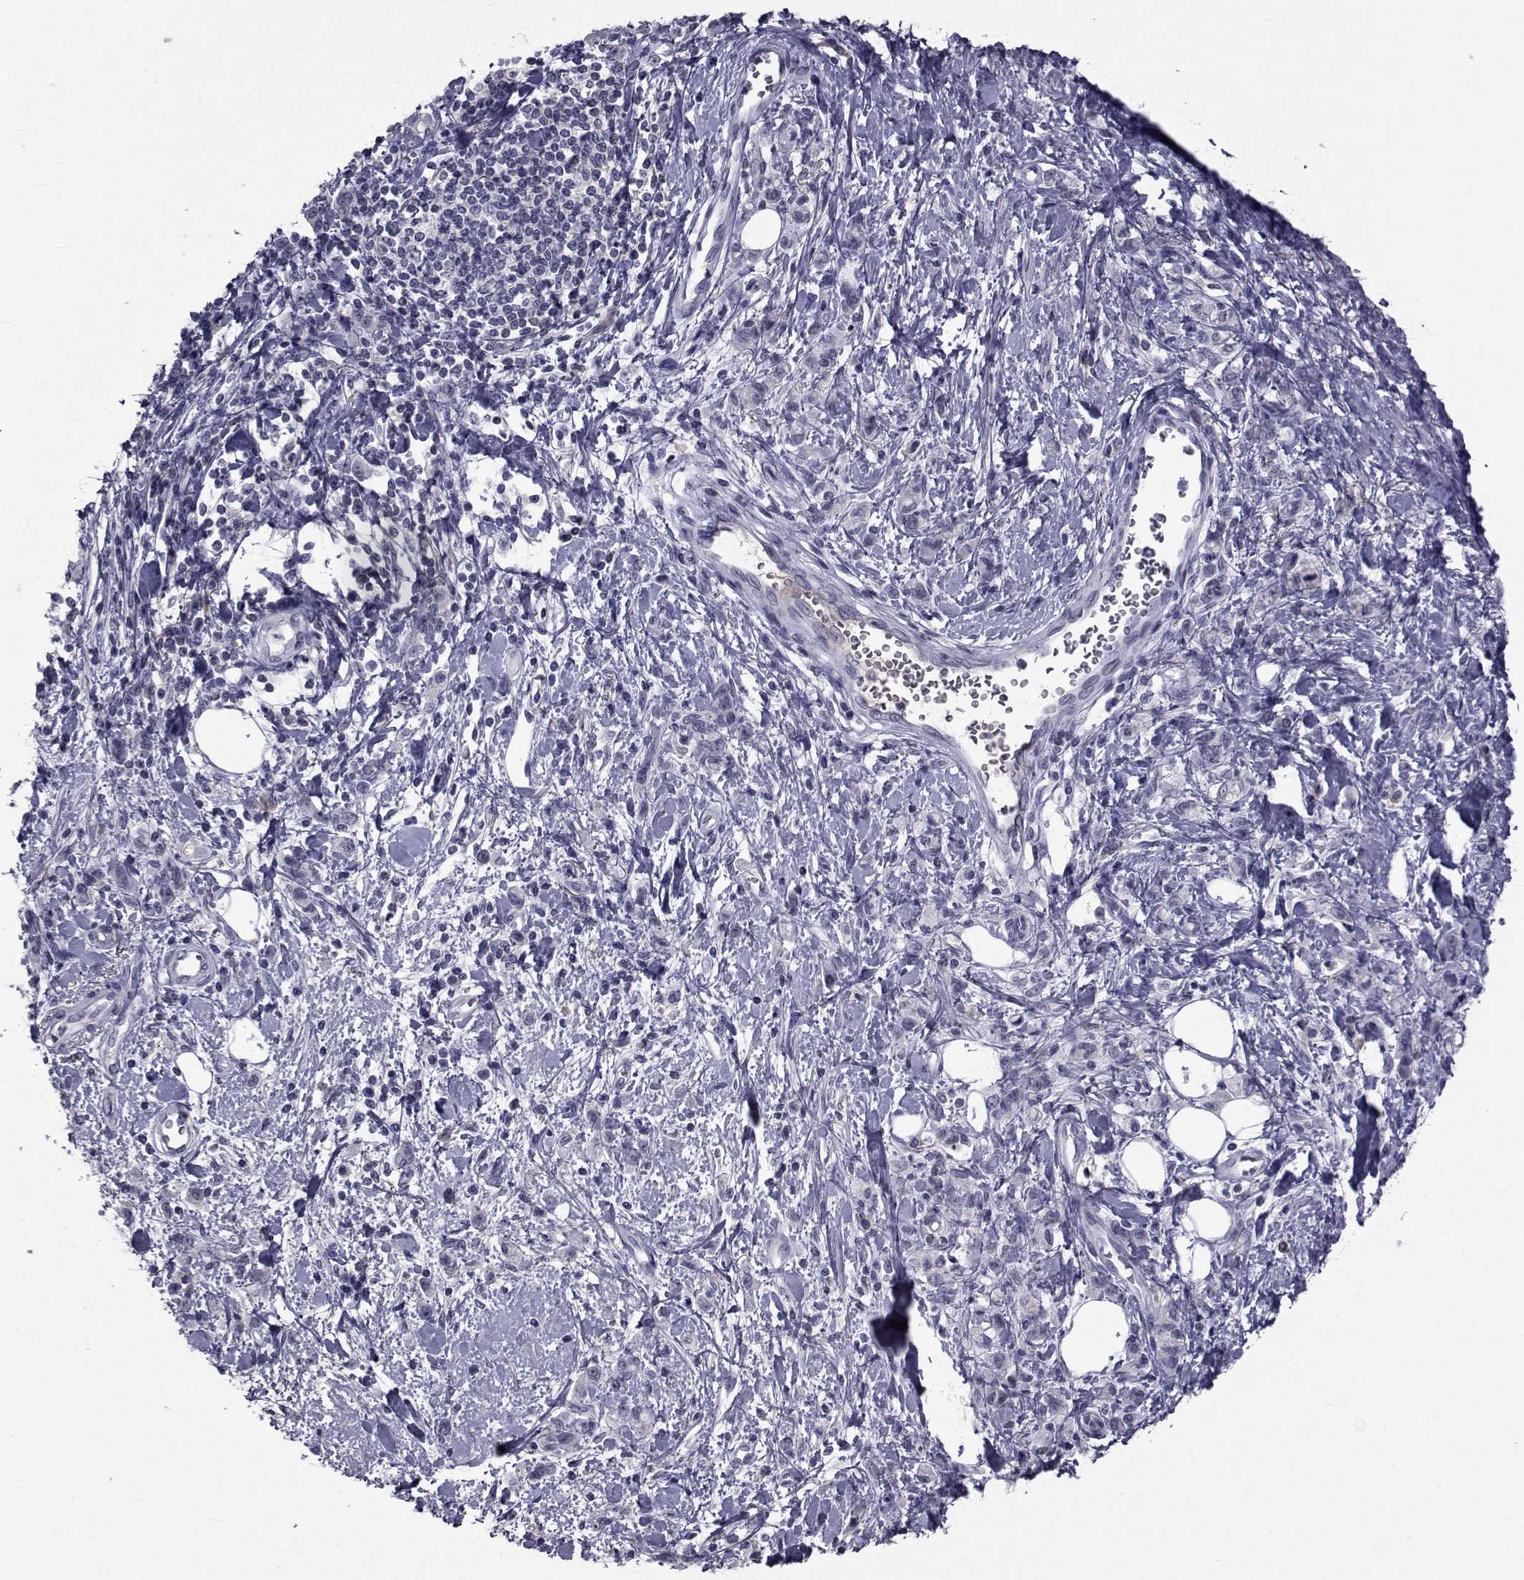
{"staining": {"intensity": "negative", "quantity": "none", "location": "none"}, "tissue": "stomach cancer", "cell_type": "Tumor cells", "image_type": "cancer", "snomed": [{"axis": "morphology", "description": "Adenocarcinoma, NOS"}, {"axis": "topography", "description": "Stomach"}], "caption": "Immunohistochemistry photomicrograph of human stomach adenocarcinoma stained for a protein (brown), which demonstrates no positivity in tumor cells.", "gene": "PAX2", "patient": {"sex": "male", "age": 77}}